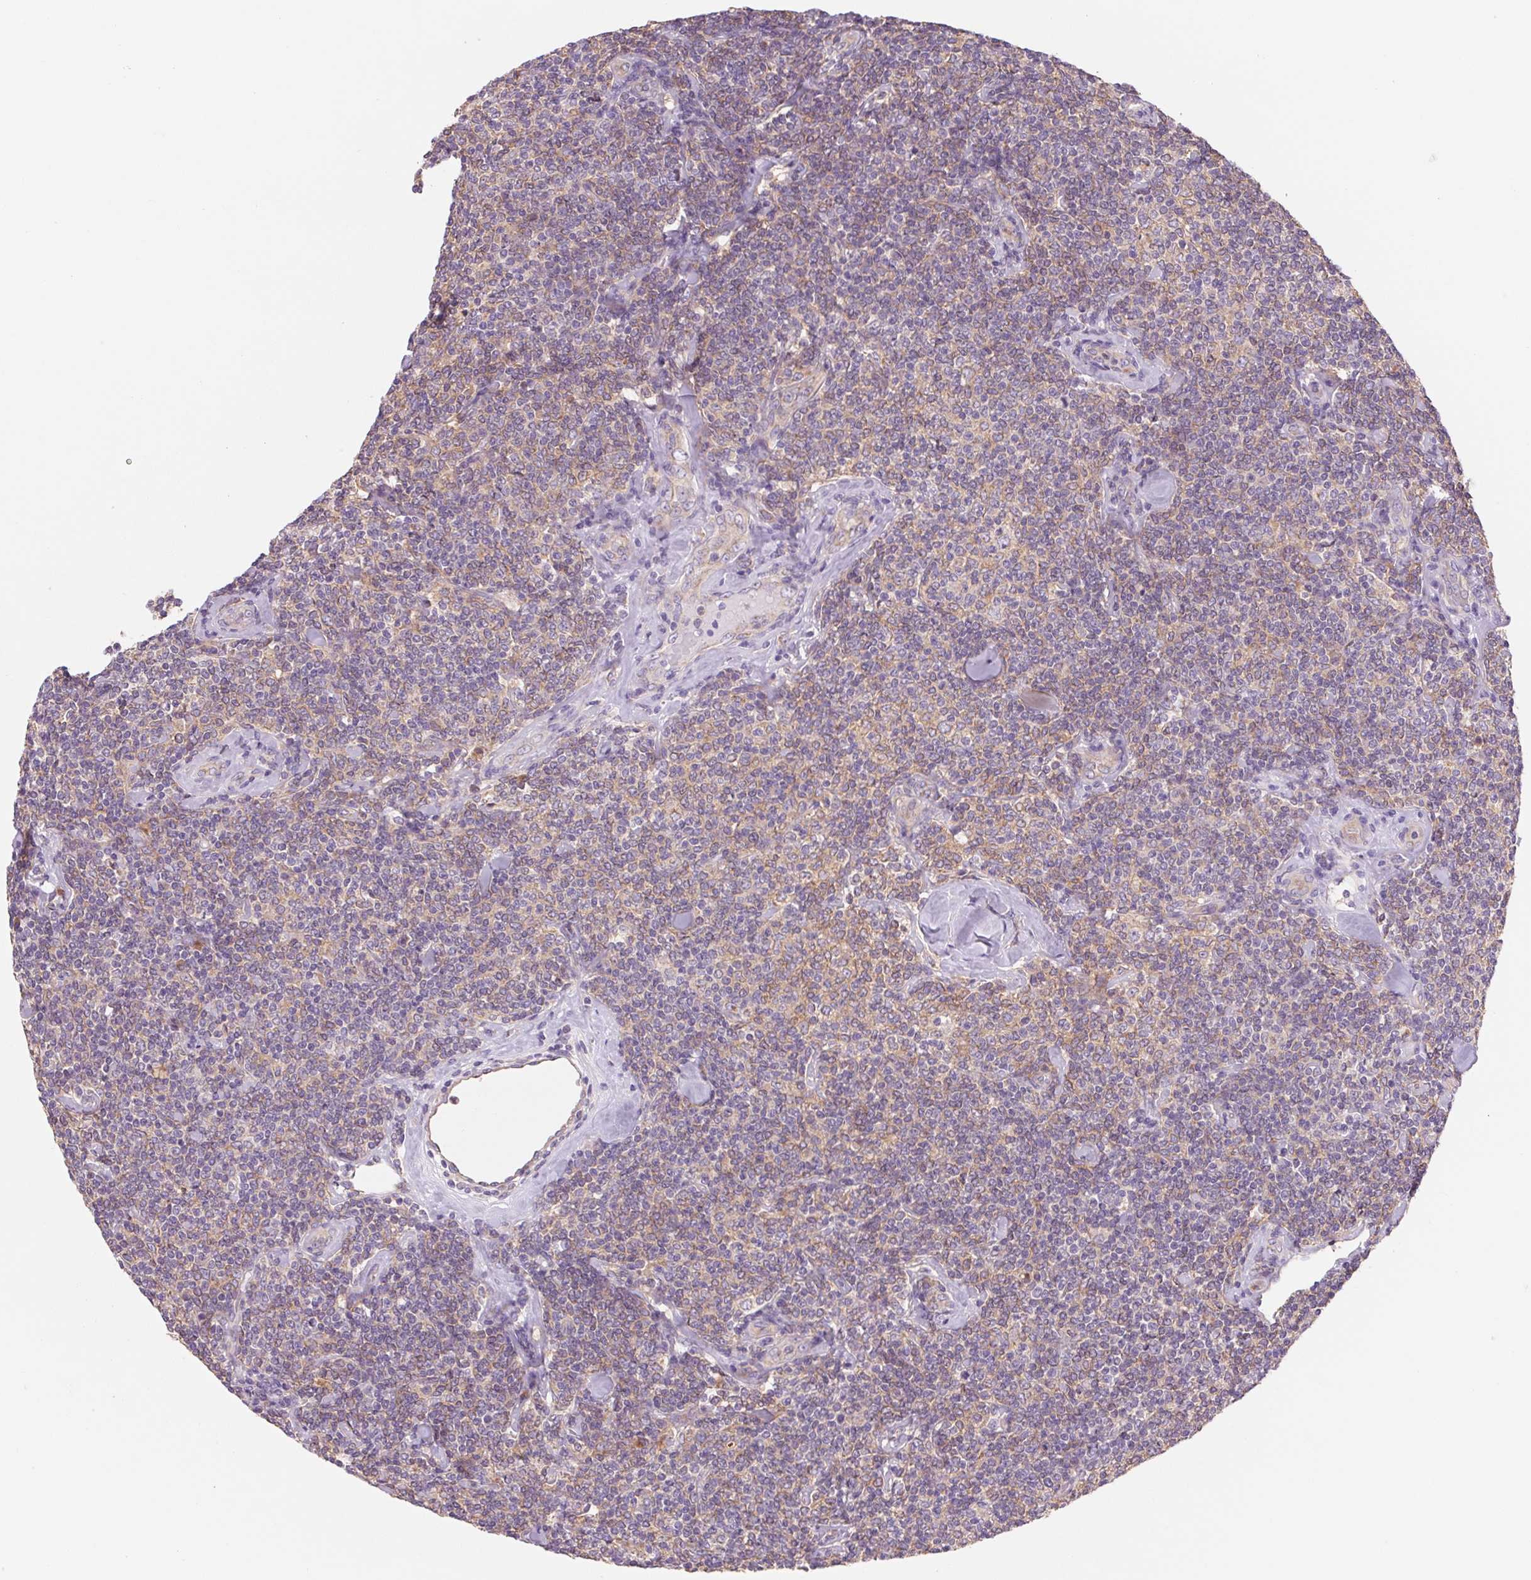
{"staining": {"intensity": "weak", "quantity": "25%-75%", "location": "cytoplasmic/membranous"}, "tissue": "lymphoma", "cell_type": "Tumor cells", "image_type": "cancer", "snomed": [{"axis": "morphology", "description": "Malignant lymphoma, non-Hodgkin's type, Low grade"}, {"axis": "topography", "description": "Lymph node"}], "caption": "Protein analysis of lymphoma tissue exhibits weak cytoplasmic/membranous expression in approximately 25%-75% of tumor cells.", "gene": "RAB1A", "patient": {"sex": "female", "age": 56}}